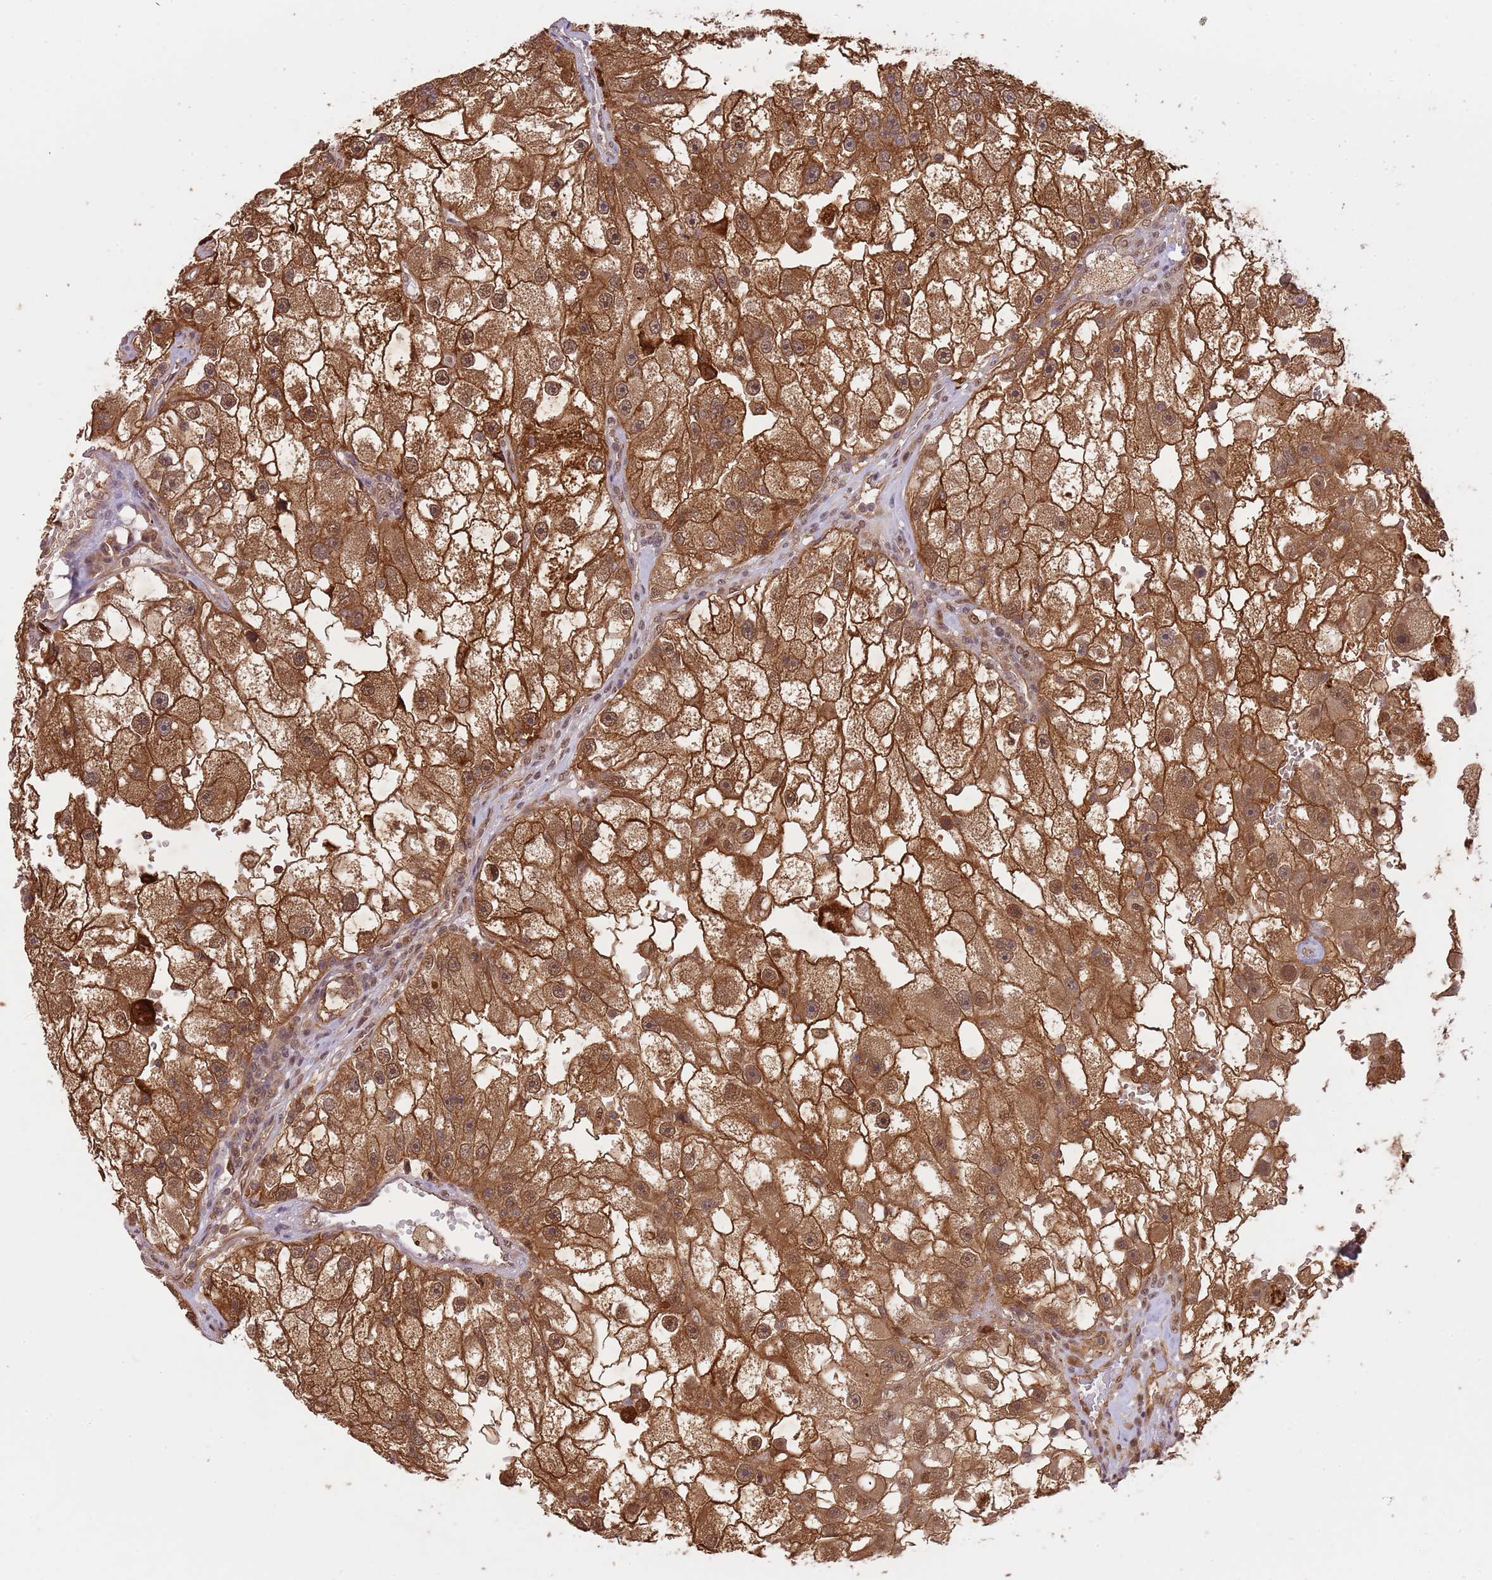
{"staining": {"intensity": "strong", "quantity": ">75%", "location": "cytoplasmic/membranous,nuclear"}, "tissue": "renal cancer", "cell_type": "Tumor cells", "image_type": "cancer", "snomed": [{"axis": "morphology", "description": "Adenocarcinoma, NOS"}, {"axis": "topography", "description": "Kidney"}], "caption": "Immunohistochemistry (IHC) (DAB) staining of adenocarcinoma (renal) reveals strong cytoplasmic/membranous and nuclear protein staining in about >75% of tumor cells. The protein is stained brown, and the nuclei are stained in blue (DAB (3,3'-diaminobenzidine) IHC with brightfield microscopy, high magnification).", "gene": "PLSCR5", "patient": {"sex": "male", "age": 63}}